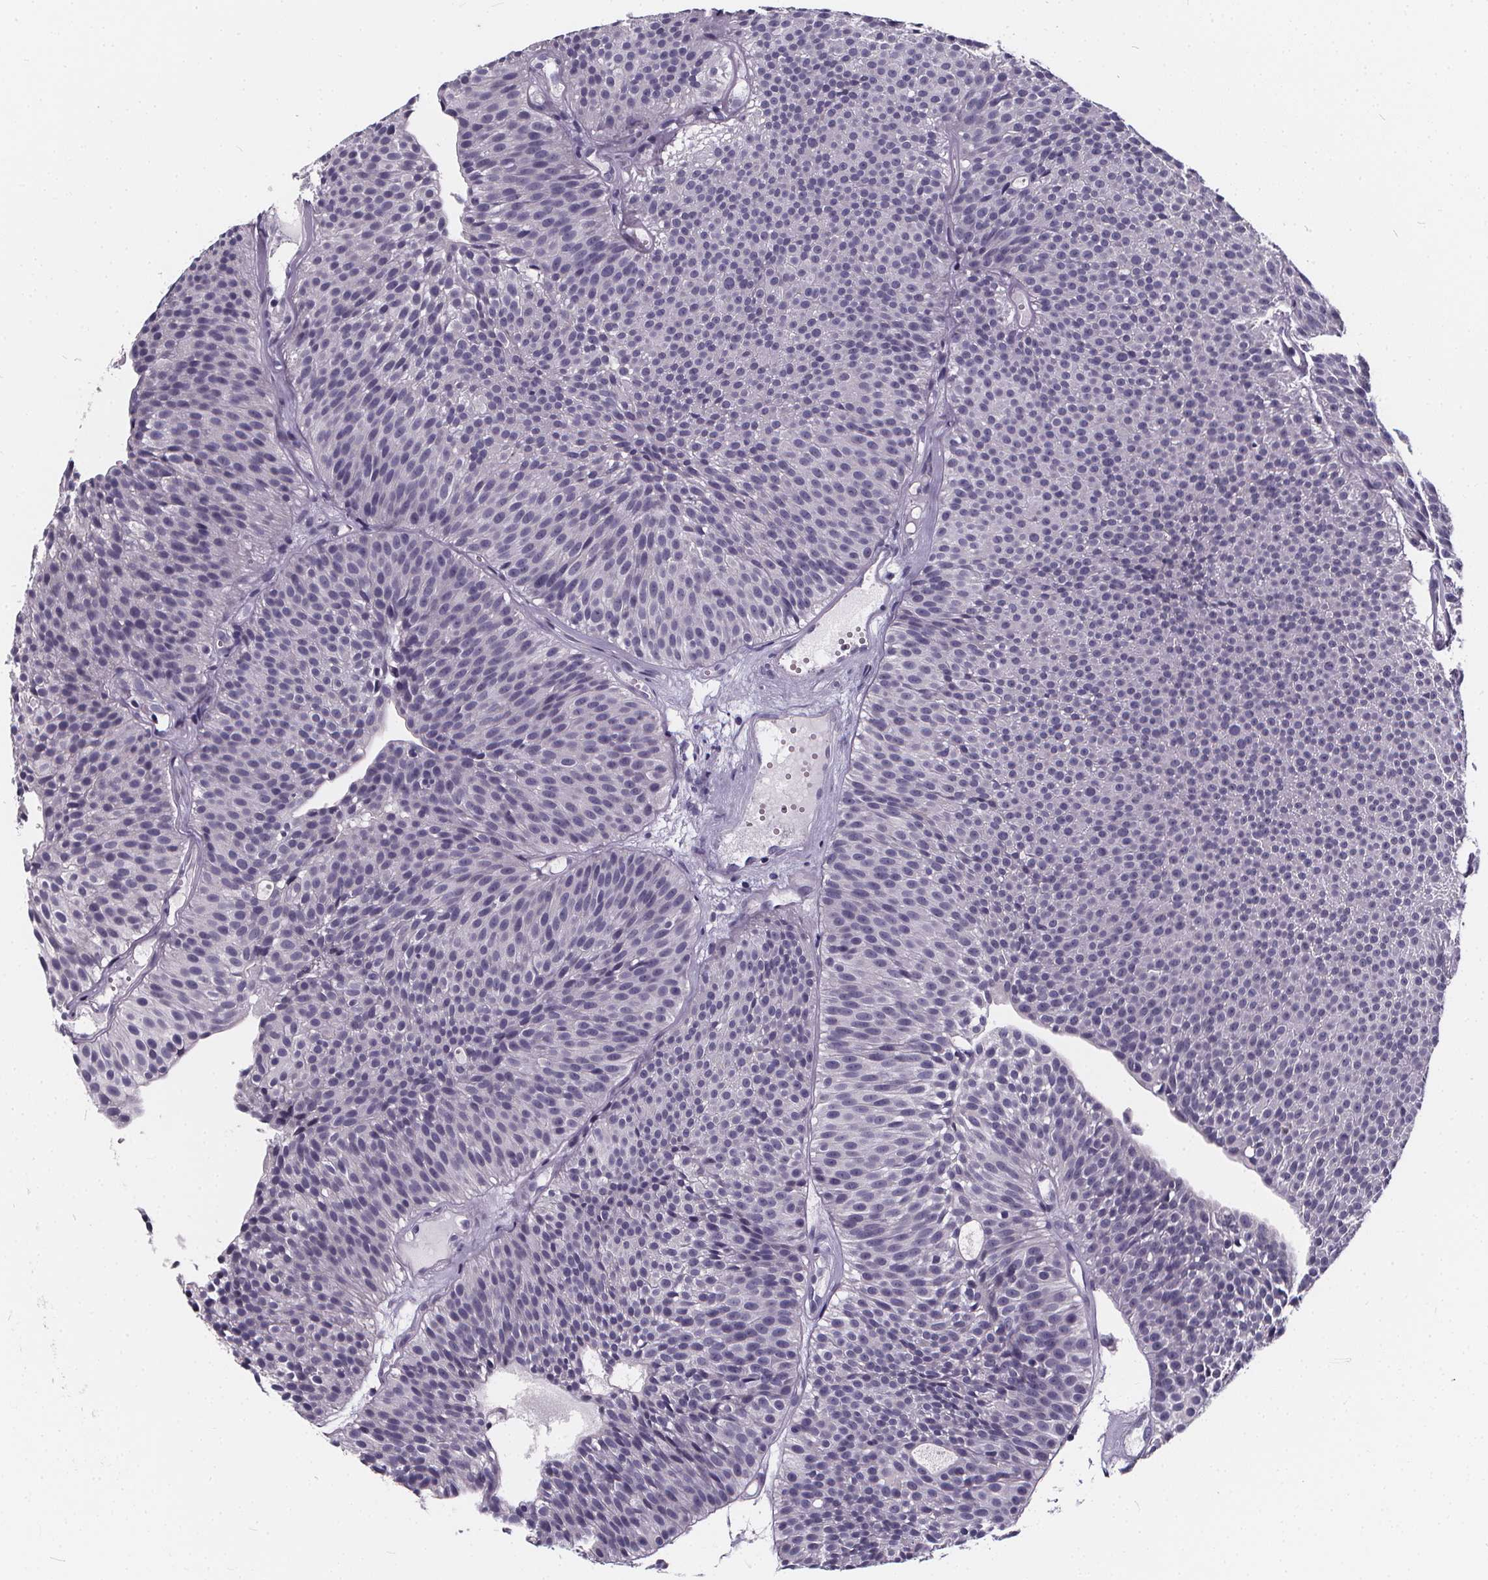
{"staining": {"intensity": "negative", "quantity": "none", "location": "none"}, "tissue": "urothelial cancer", "cell_type": "Tumor cells", "image_type": "cancer", "snomed": [{"axis": "morphology", "description": "Urothelial carcinoma, Low grade"}, {"axis": "topography", "description": "Urinary bladder"}], "caption": "A high-resolution histopathology image shows IHC staining of urothelial carcinoma (low-grade), which exhibits no significant expression in tumor cells.", "gene": "SPEF2", "patient": {"sex": "male", "age": 63}}